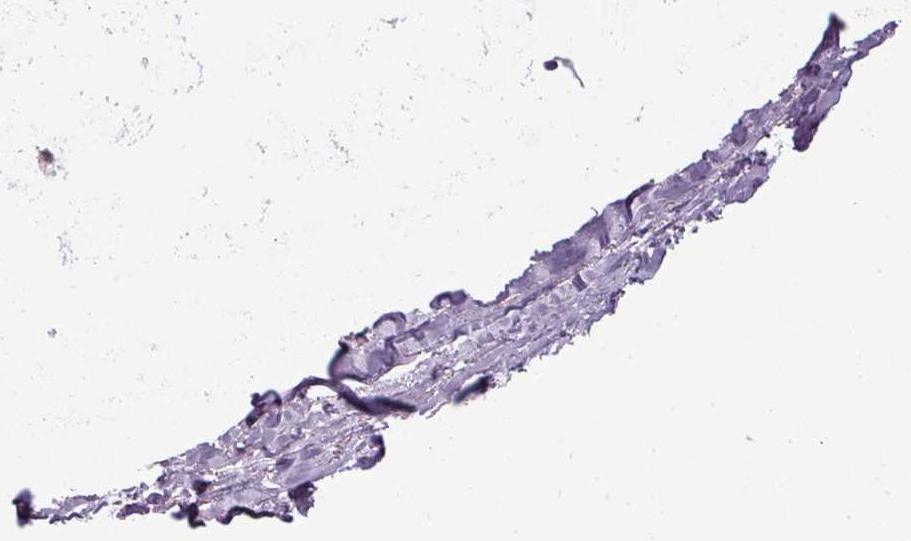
{"staining": {"intensity": "negative", "quantity": "none", "location": "none"}, "tissue": "soft tissue", "cell_type": "Chondrocytes", "image_type": "normal", "snomed": [{"axis": "morphology", "description": "Normal tissue, NOS"}, {"axis": "topography", "description": "Cartilage tissue"}, {"axis": "topography", "description": "Bronchus"}], "caption": "Image shows no protein expression in chondrocytes of normal soft tissue.", "gene": "SLC16A9", "patient": {"sex": "female", "age": 72}}